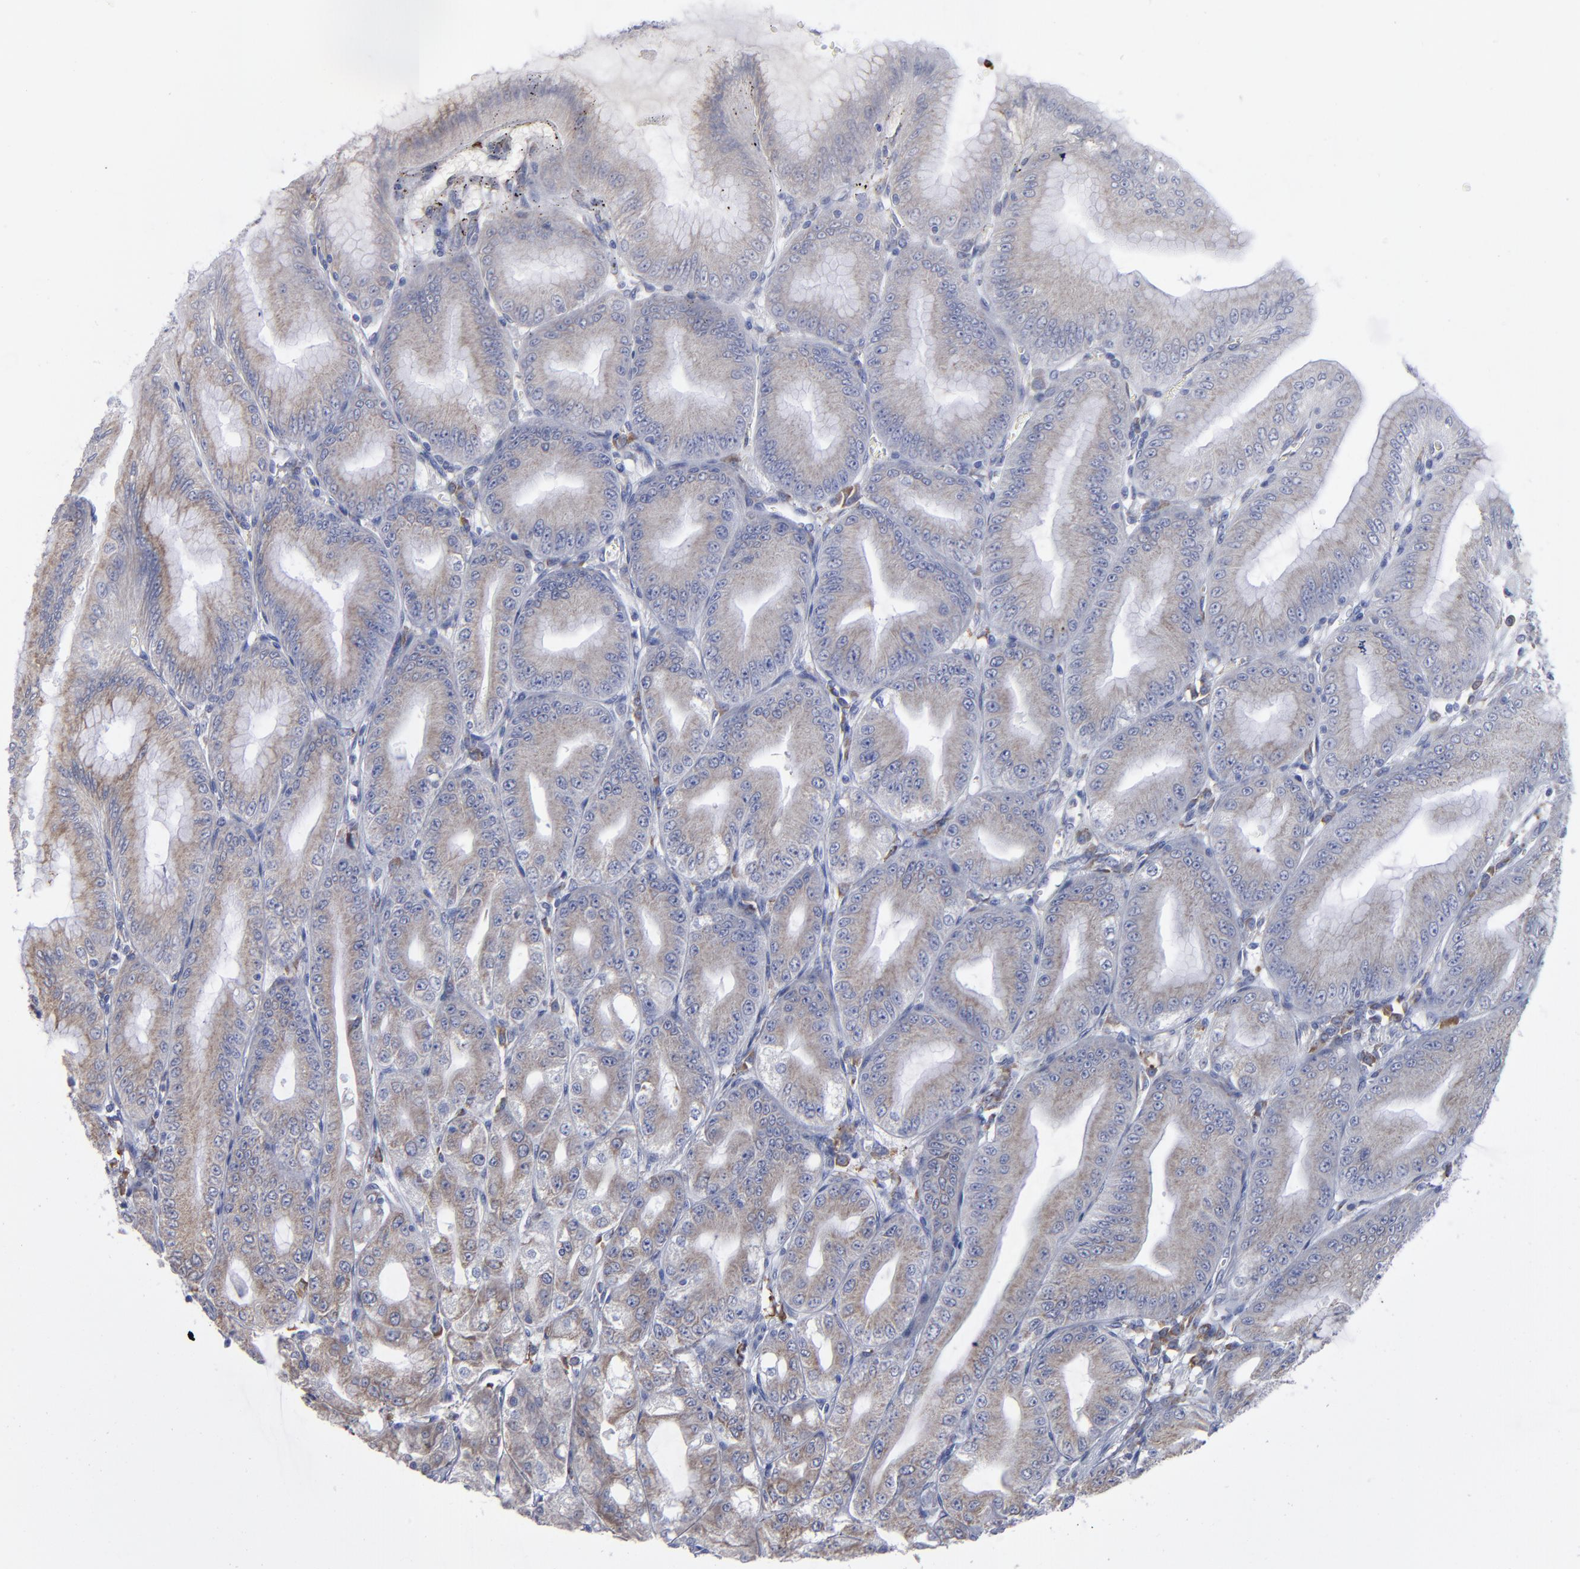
{"staining": {"intensity": "weak", "quantity": "25%-75%", "location": "cytoplasmic/membranous"}, "tissue": "stomach", "cell_type": "Glandular cells", "image_type": "normal", "snomed": [{"axis": "morphology", "description": "Normal tissue, NOS"}, {"axis": "topography", "description": "Stomach, lower"}], "caption": "Immunohistochemistry (IHC) of benign stomach reveals low levels of weak cytoplasmic/membranous staining in about 25%-75% of glandular cells. The protein is shown in brown color, while the nuclei are stained blue.", "gene": "MFGE8", "patient": {"sex": "male", "age": 71}}